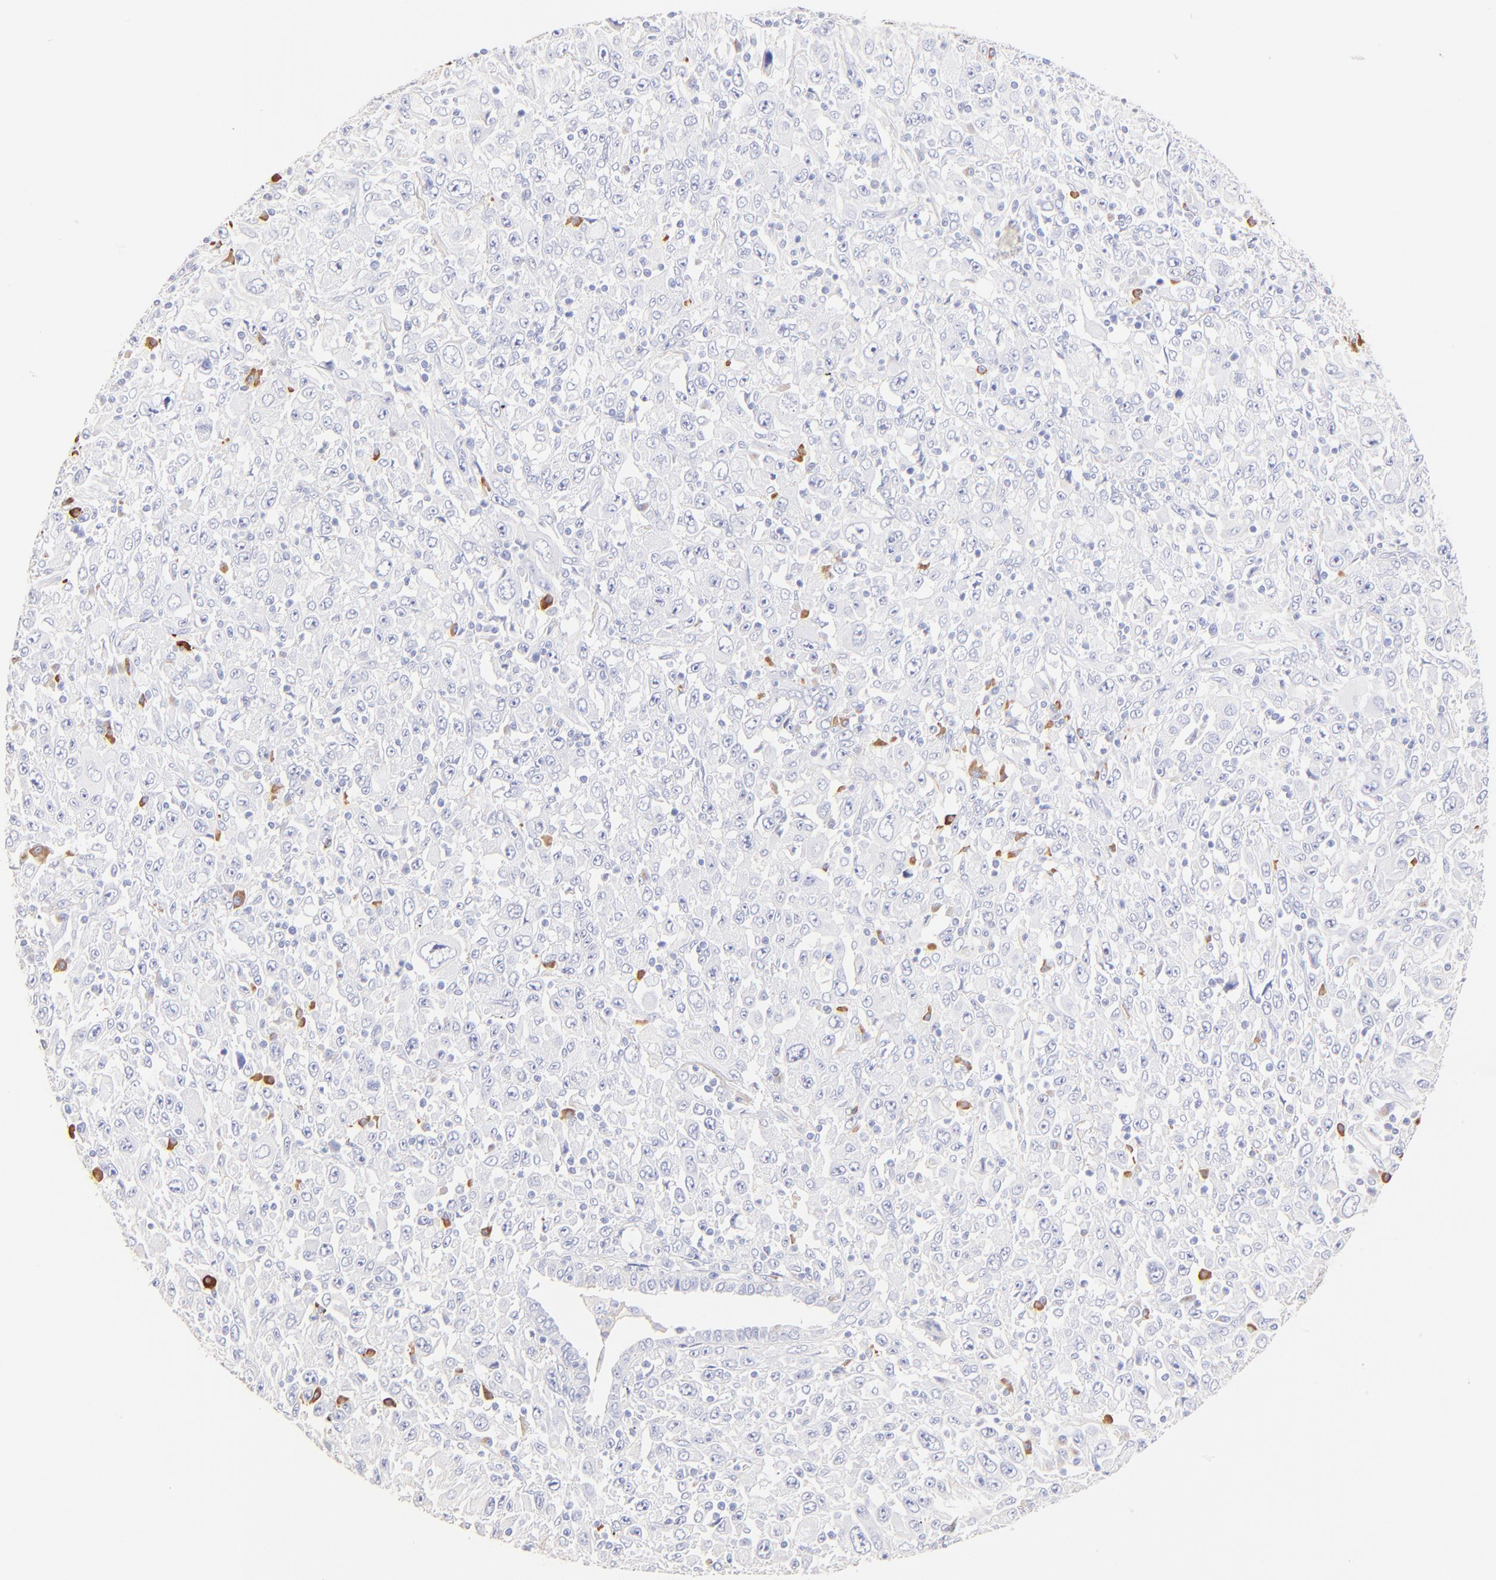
{"staining": {"intensity": "negative", "quantity": "none", "location": "none"}, "tissue": "melanoma", "cell_type": "Tumor cells", "image_type": "cancer", "snomed": [{"axis": "morphology", "description": "Malignant melanoma, Metastatic site"}, {"axis": "topography", "description": "Skin"}], "caption": "A micrograph of human malignant melanoma (metastatic site) is negative for staining in tumor cells.", "gene": "ASB9", "patient": {"sex": "female", "age": 56}}